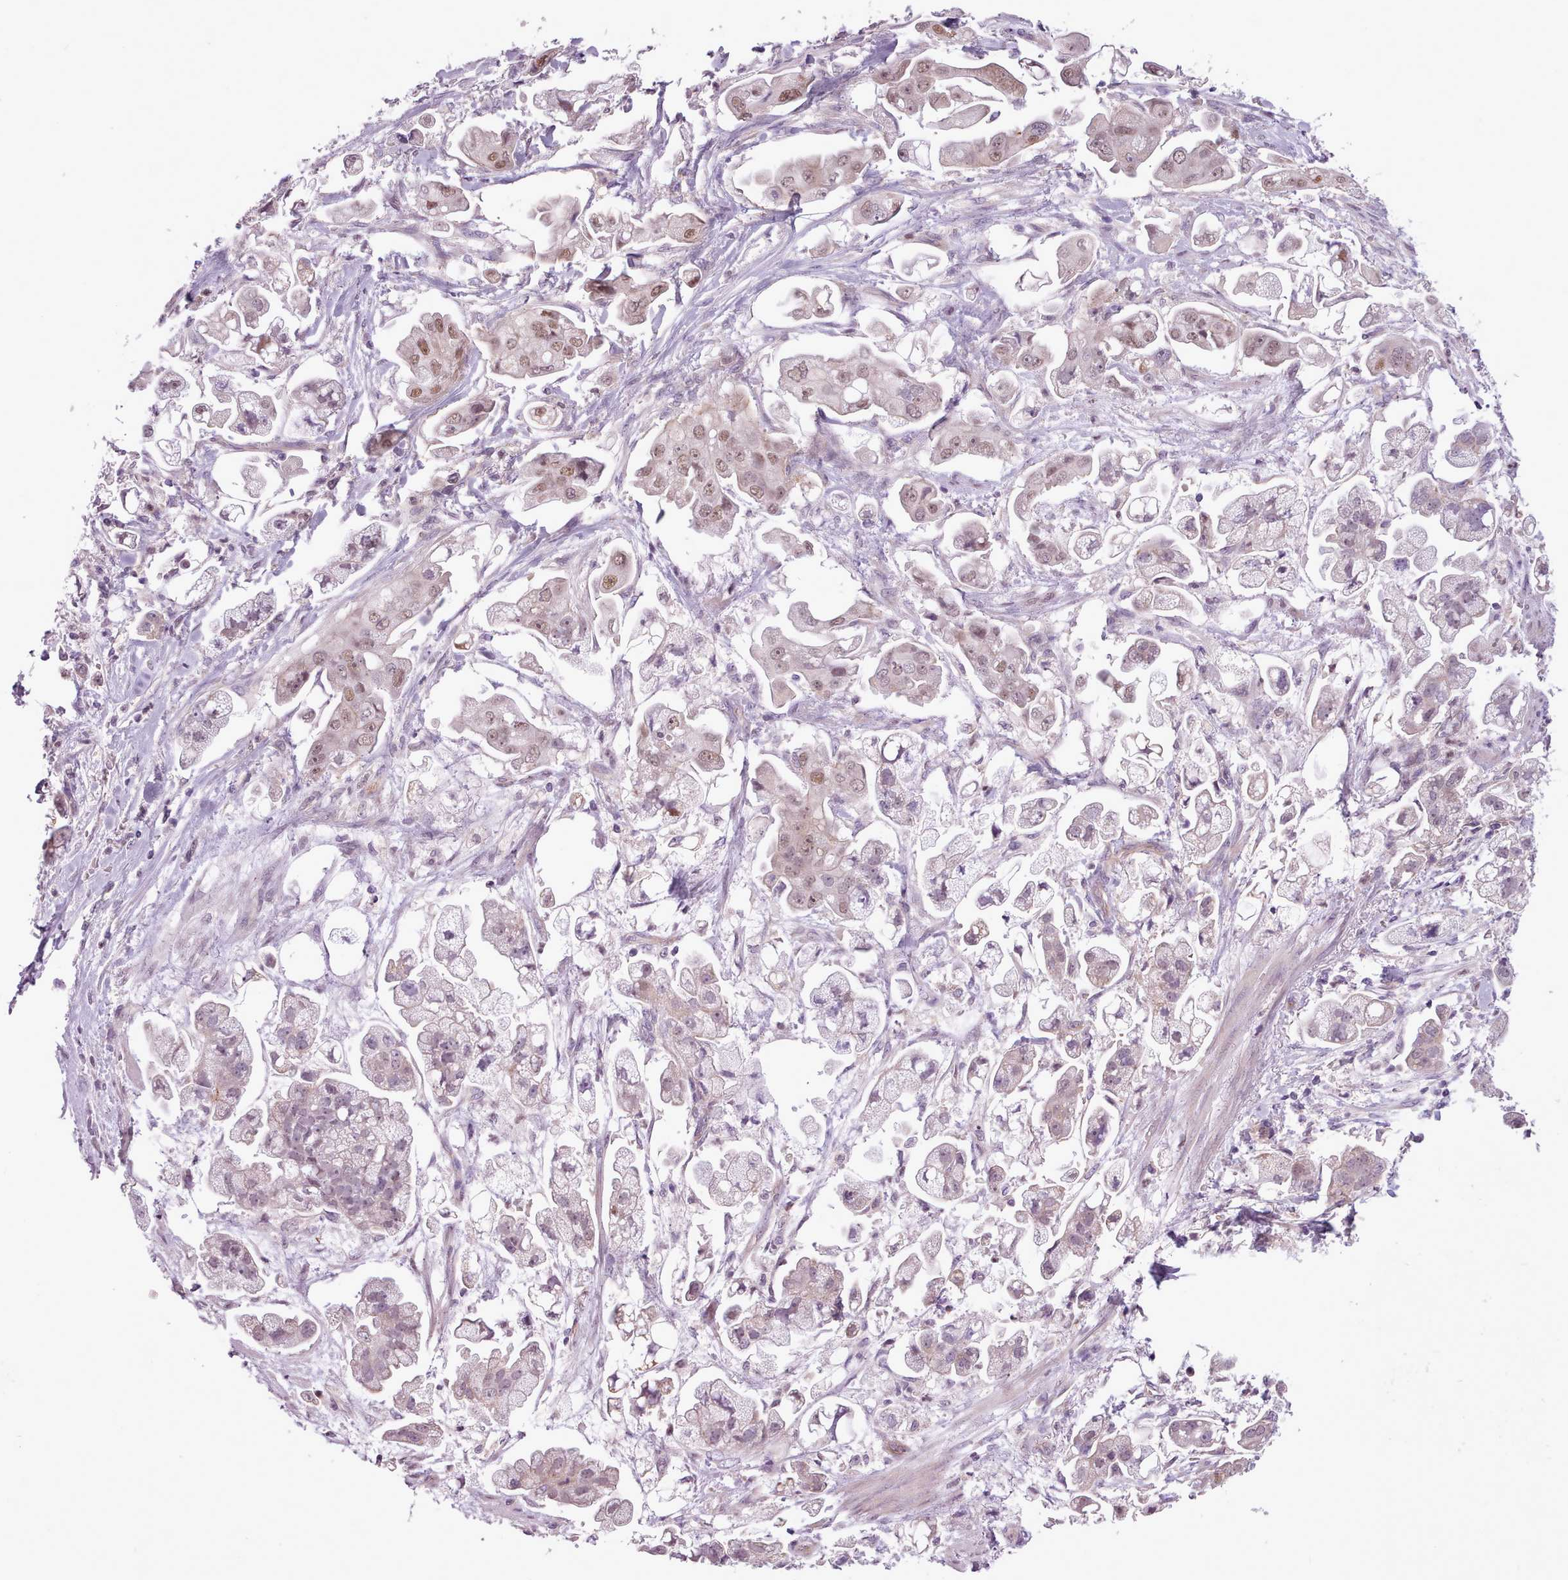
{"staining": {"intensity": "weak", "quantity": "25%-75%", "location": "nuclear"}, "tissue": "stomach cancer", "cell_type": "Tumor cells", "image_type": "cancer", "snomed": [{"axis": "morphology", "description": "Adenocarcinoma, NOS"}, {"axis": "topography", "description": "Stomach"}], "caption": "Protein expression analysis of stomach cancer exhibits weak nuclear staining in about 25%-75% of tumor cells. The protein is stained brown, and the nuclei are stained in blue (DAB (3,3'-diaminobenzidine) IHC with brightfield microscopy, high magnification).", "gene": "SLURP1", "patient": {"sex": "male", "age": 62}}